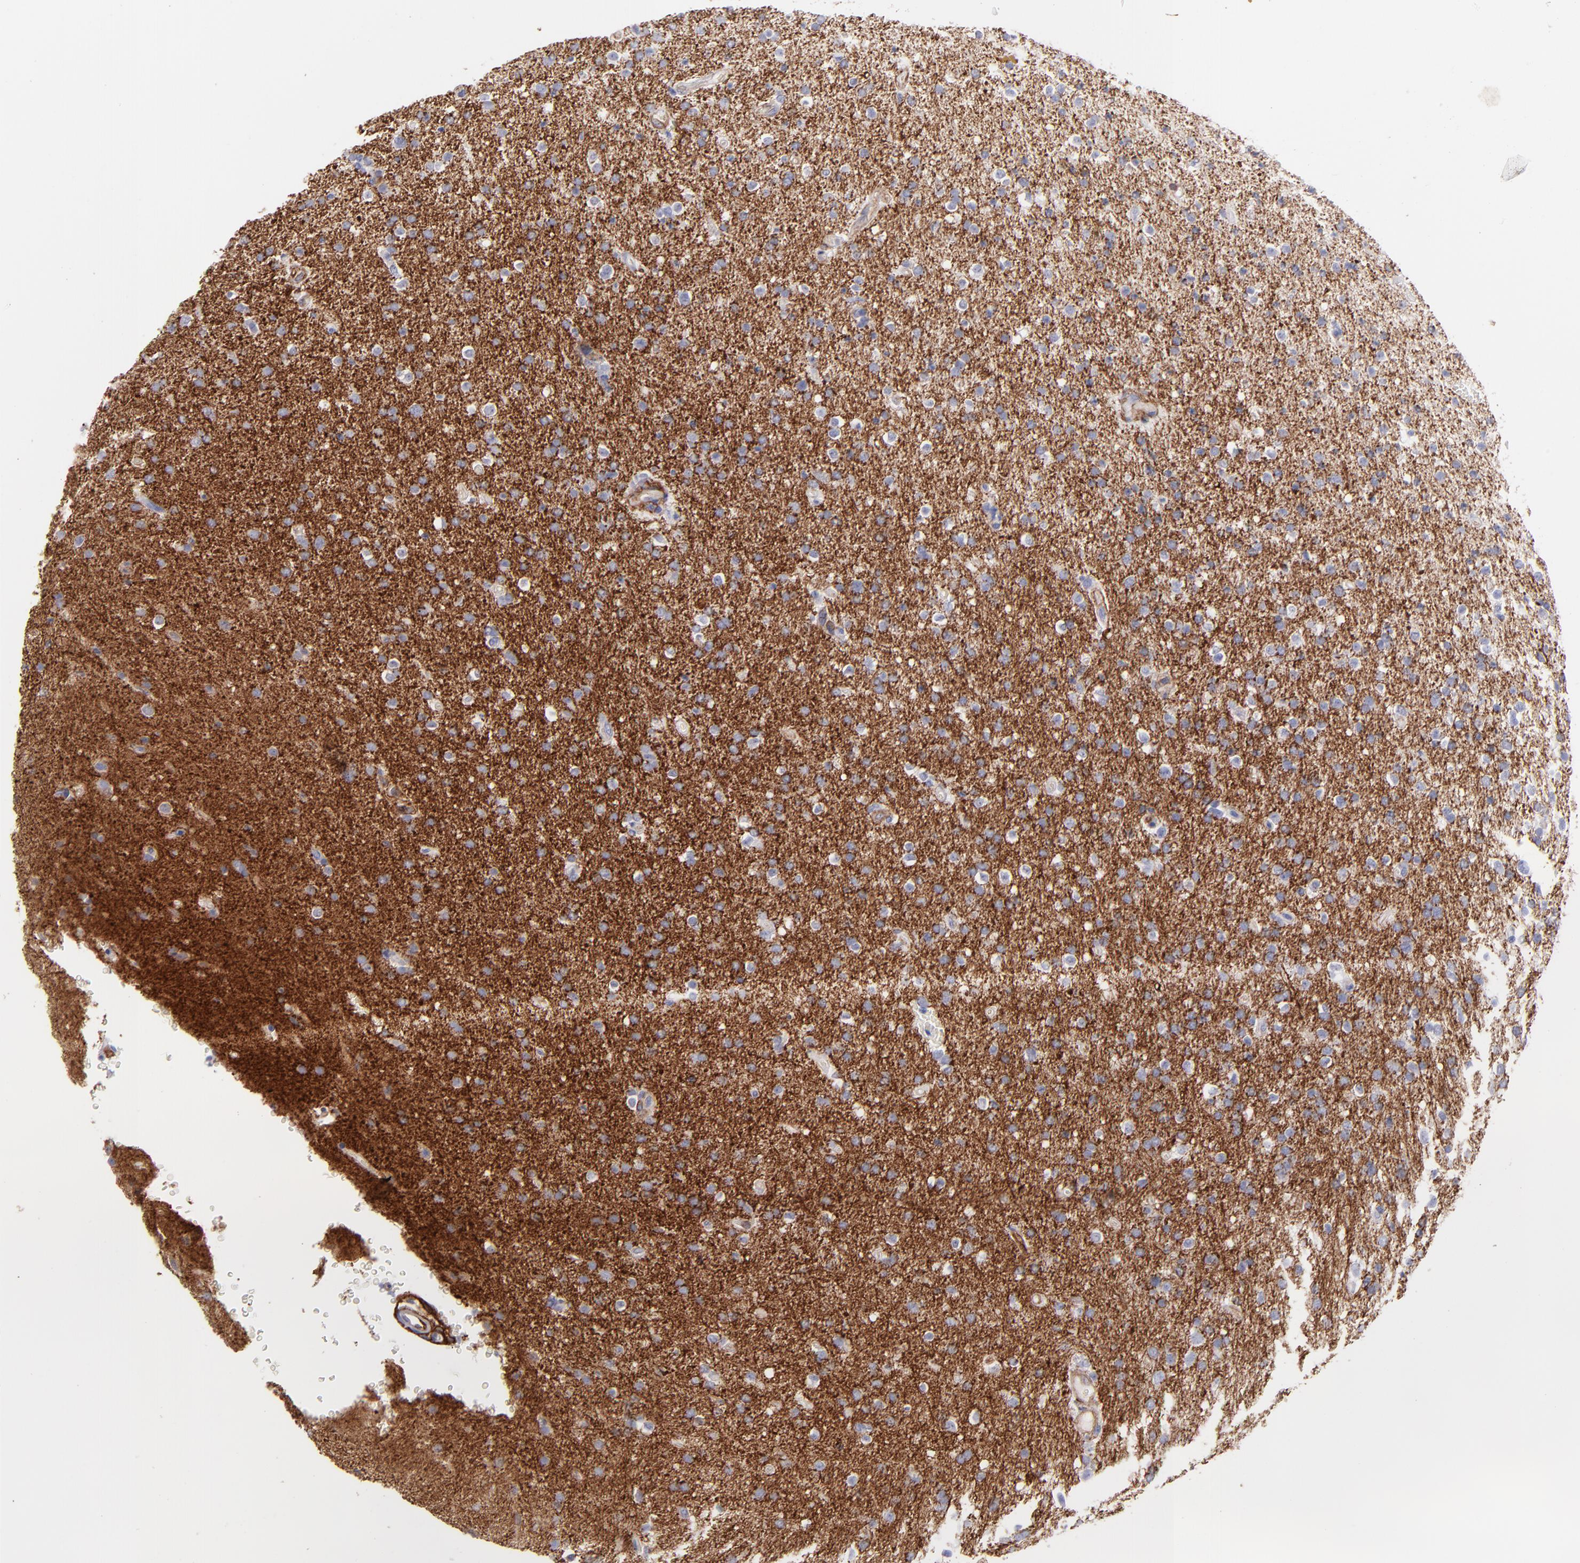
{"staining": {"intensity": "strong", "quantity": ">75%", "location": "cytoplasmic/membranous"}, "tissue": "glioma", "cell_type": "Tumor cells", "image_type": "cancer", "snomed": [{"axis": "morphology", "description": "Glioma, malignant, High grade"}, {"axis": "topography", "description": "Brain"}], "caption": "Strong cytoplasmic/membranous positivity is present in approximately >75% of tumor cells in malignant high-grade glioma.", "gene": "AHNAK2", "patient": {"sex": "male", "age": 33}}